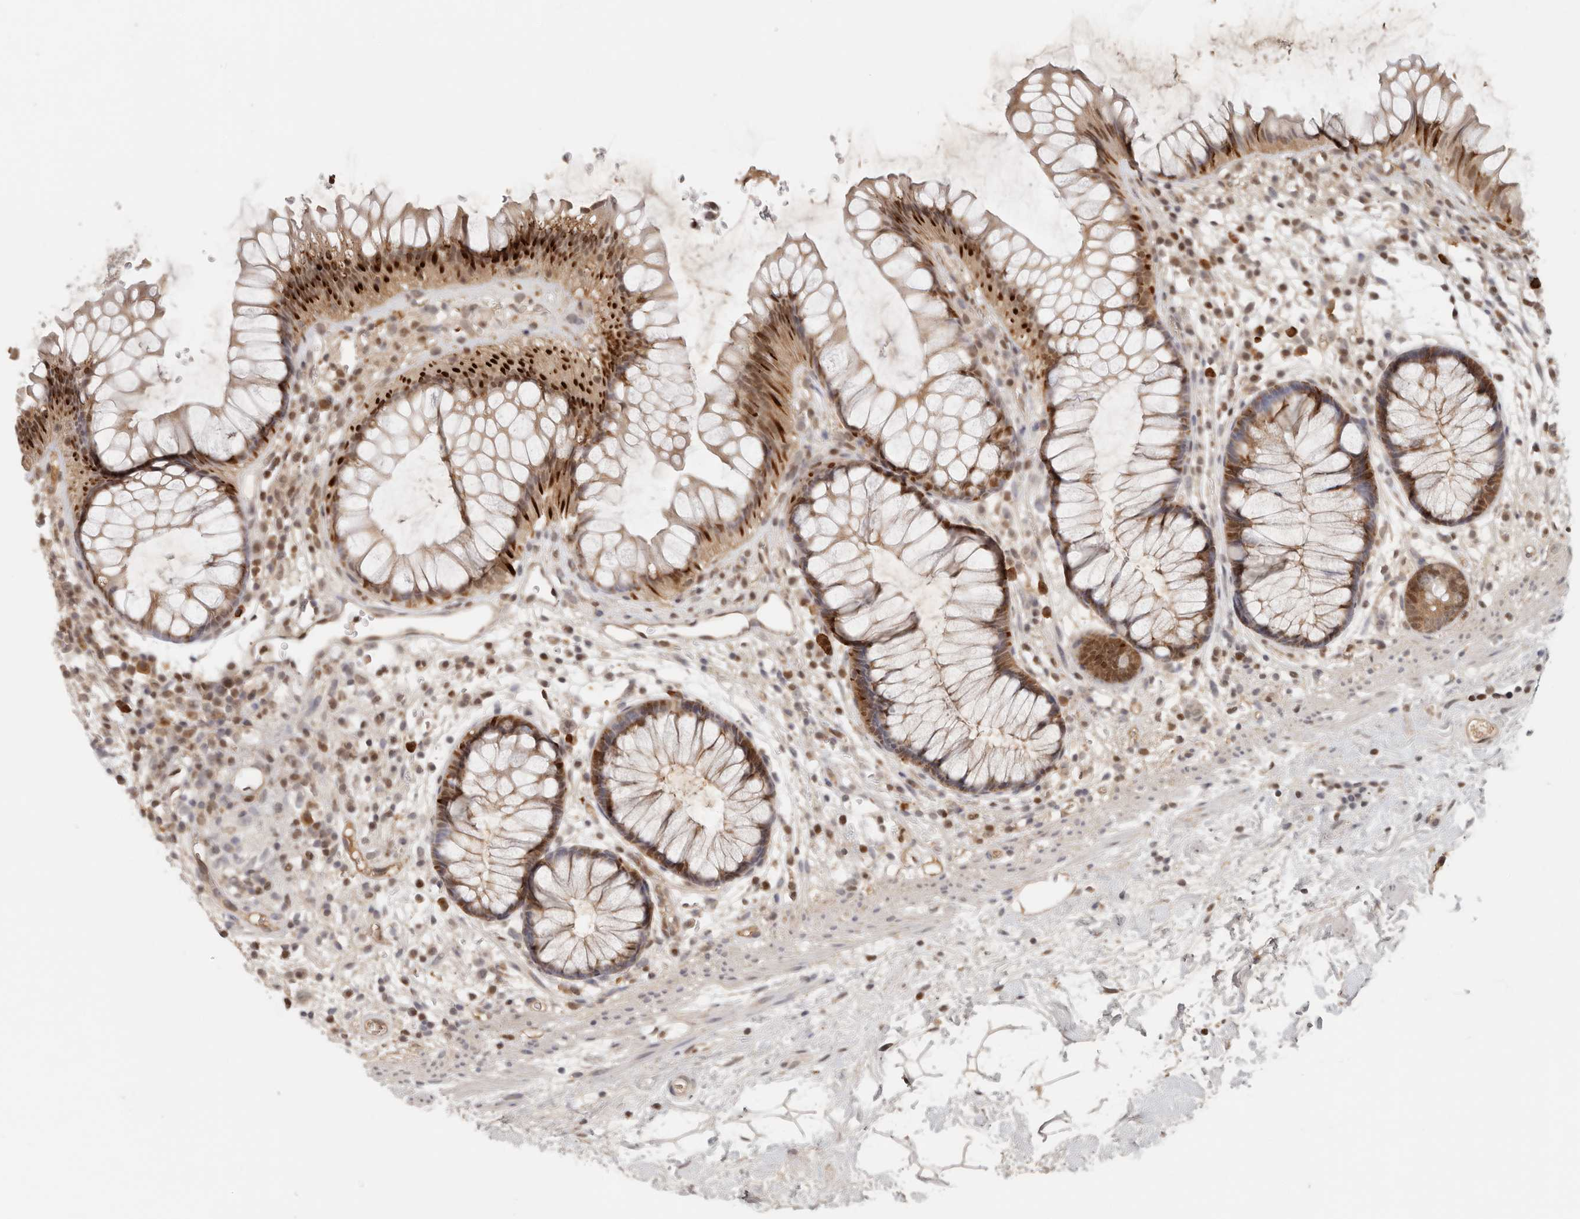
{"staining": {"intensity": "moderate", "quantity": ">75%", "location": "cytoplasmic/membranous,nuclear"}, "tissue": "rectum", "cell_type": "Glandular cells", "image_type": "normal", "snomed": [{"axis": "morphology", "description": "Normal tissue, NOS"}, {"axis": "topography", "description": "Rectum"}], "caption": "Protein expression analysis of unremarkable rectum exhibits moderate cytoplasmic/membranous,nuclear expression in about >75% of glandular cells.", "gene": "PSMA5", "patient": {"sex": "male", "age": 51}}